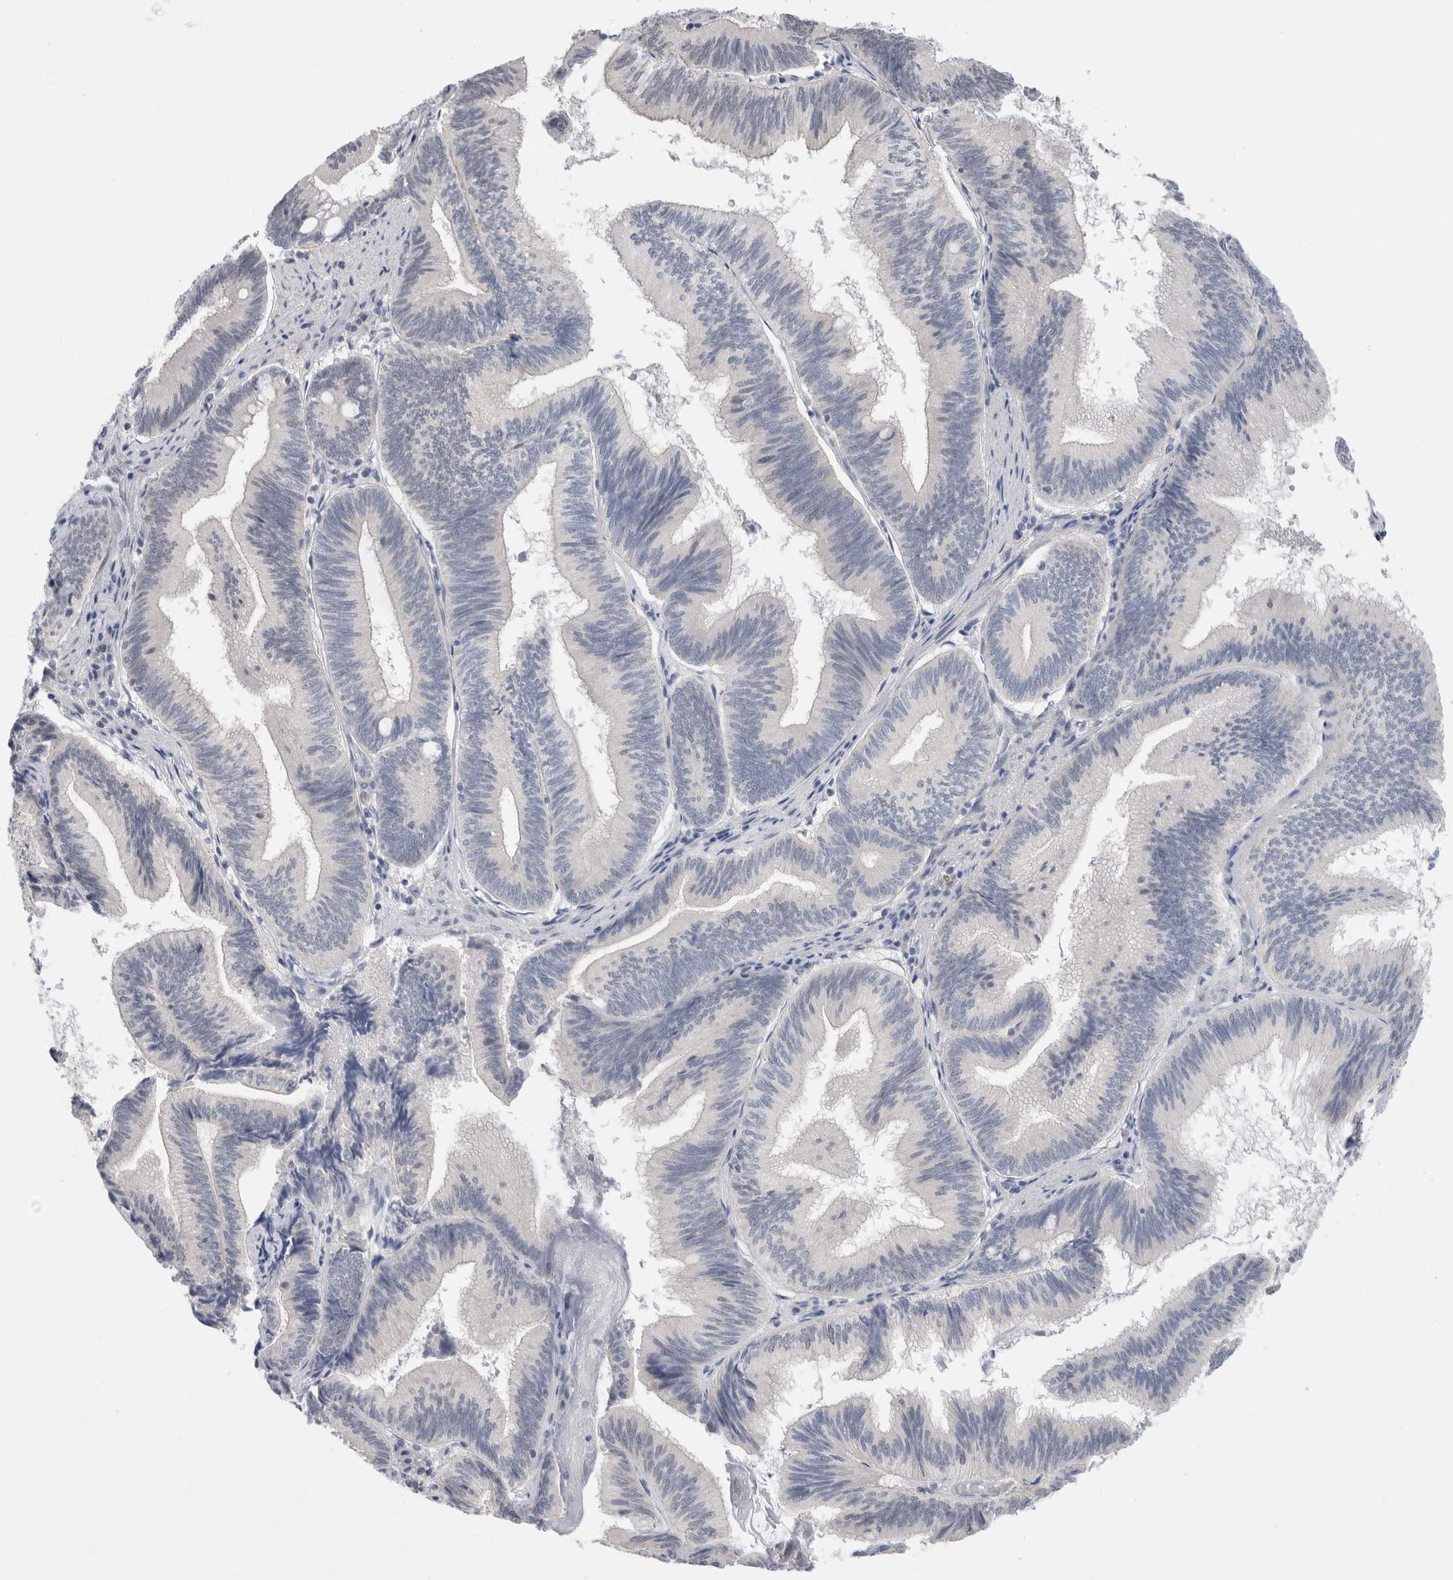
{"staining": {"intensity": "weak", "quantity": "<25%", "location": "nuclear"}, "tissue": "pancreatic cancer", "cell_type": "Tumor cells", "image_type": "cancer", "snomed": [{"axis": "morphology", "description": "Adenocarcinoma, NOS"}, {"axis": "topography", "description": "Pancreas"}], "caption": "Tumor cells show no significant protein staining in pancreatic adenocarcinoma.", "gene": "KNL1", "patient": {"sex": "male", "age": 82}}